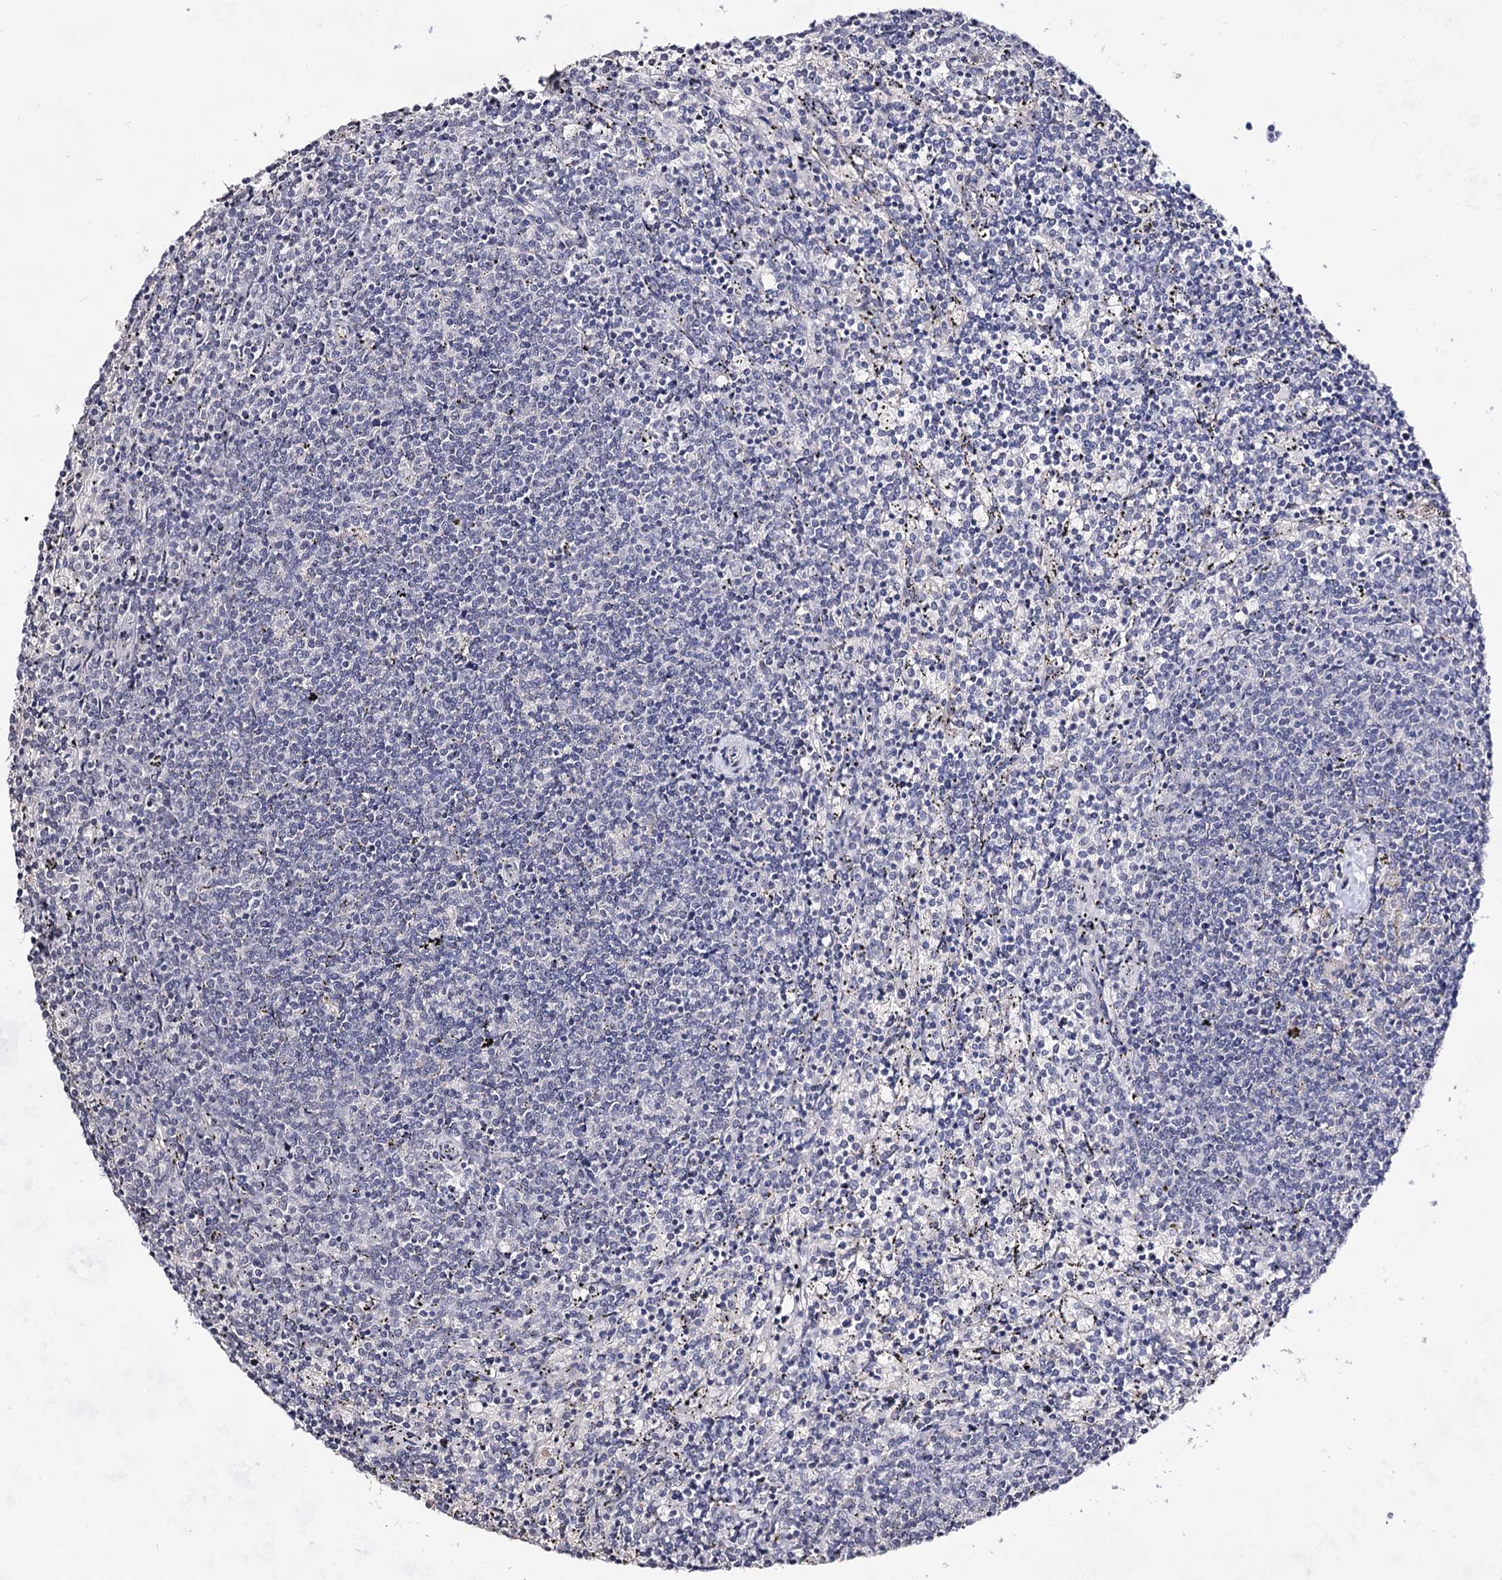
{"staining": {"intensity": "negative", "quantity": "none", "location": "none"}, "tissue": "lymphoma", "cell_type": "Tumor cells", "image_type": "cancer", "snomed": [{"axis": "morphology", "description": "Malignant lymphoma, non-Hodgkin's type, Low grade"}, {"axis": "topography", "description": "Spleen"}], "caption": "This is a photomicrograph of immunohistochemistry (IHC) staining of low-grade malignant lymphoma, non-Hodgkin's type, which shows no positivity in tumor cells. Brightfield microscopy of immunohistochemistry (IHC) stained with DAB (3,3'-diaminobenzidine) (brown) and hematoxylin (blue), captured at high magnification.", "gene": "PLIN1", "patient": {"sex": "female", "age": 50}}